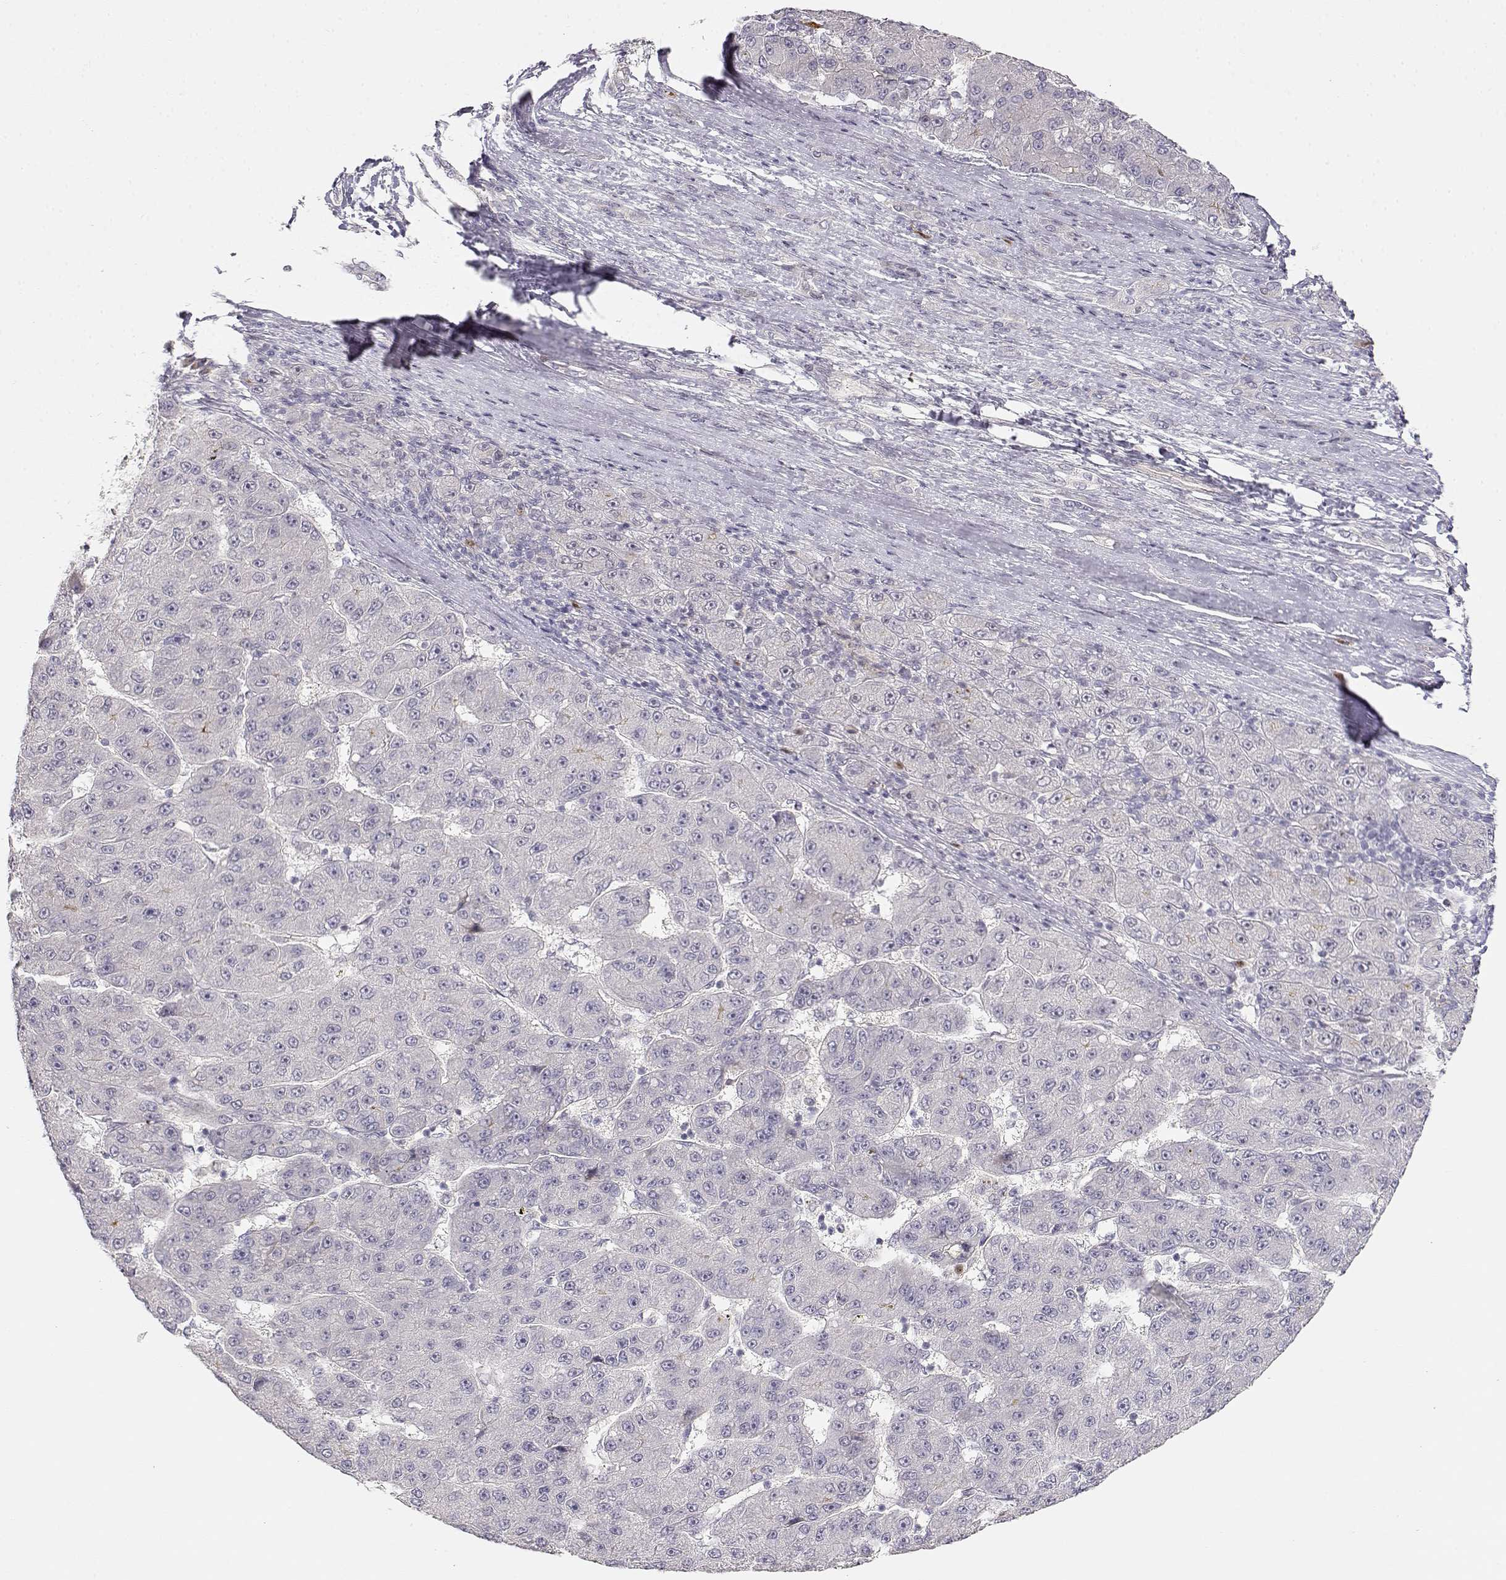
{"staining": {"intensity": "negative", "quantity": "none", "location": "none"}, "tissue": "liver cancer", "cell_type": "Tumor cells", "image_type": "cancer", "snomed": [{"axis": "morphology", "description": "Carcinoma, Hepatocellular, NOS"}, {"axis": "topography", "description": "Liver"}], "caption": "Immunohistochemistry image of human liver cancer (hepatocellular carcinoma) stained for a protein (brown), which displays no expression in tumor cells. (Stains: DAB IHC with hematoxylin counter stain, Microscopy: brightfield microscopy at high magnification).", "gene": "EAF2", "patient": {"sex": "male", "age": 67}}